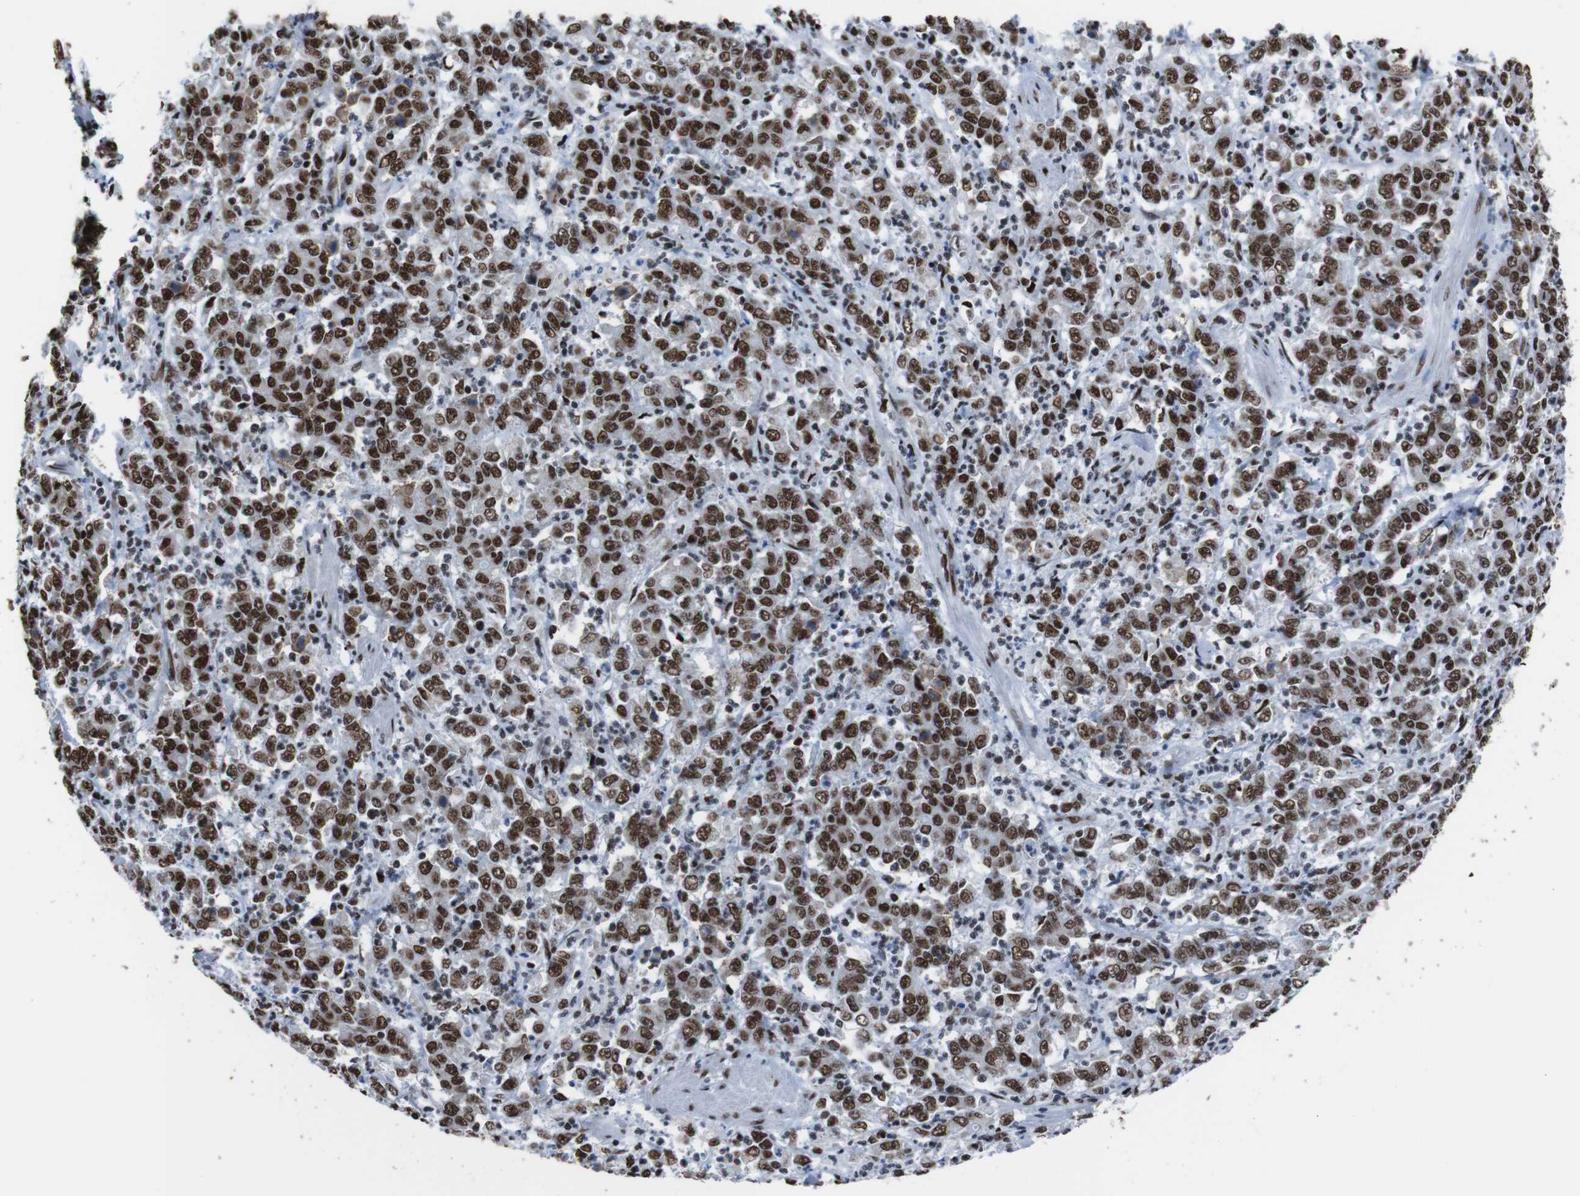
{"staining": {"intensity": "strong", "quantity": ">75%", "location": "nuclear"}, "tissue": "stomach cancer", "cell_type": "Tumor cells", "image_type": "cancer", "snomed": [{"axis": "morphology", "description": "Adenocarcinoma, NOS"}, {"axis": "topography", "description": "Stomach, lower"}], "caption": "Human stomach cancer (adenocarcinoma) stained with a brown dye demonstrates strong nuclear positive expression in approximately >75% of tumor cells.", "gene": "ROMO1", "patient": {"sex": "female", "age": 71}}